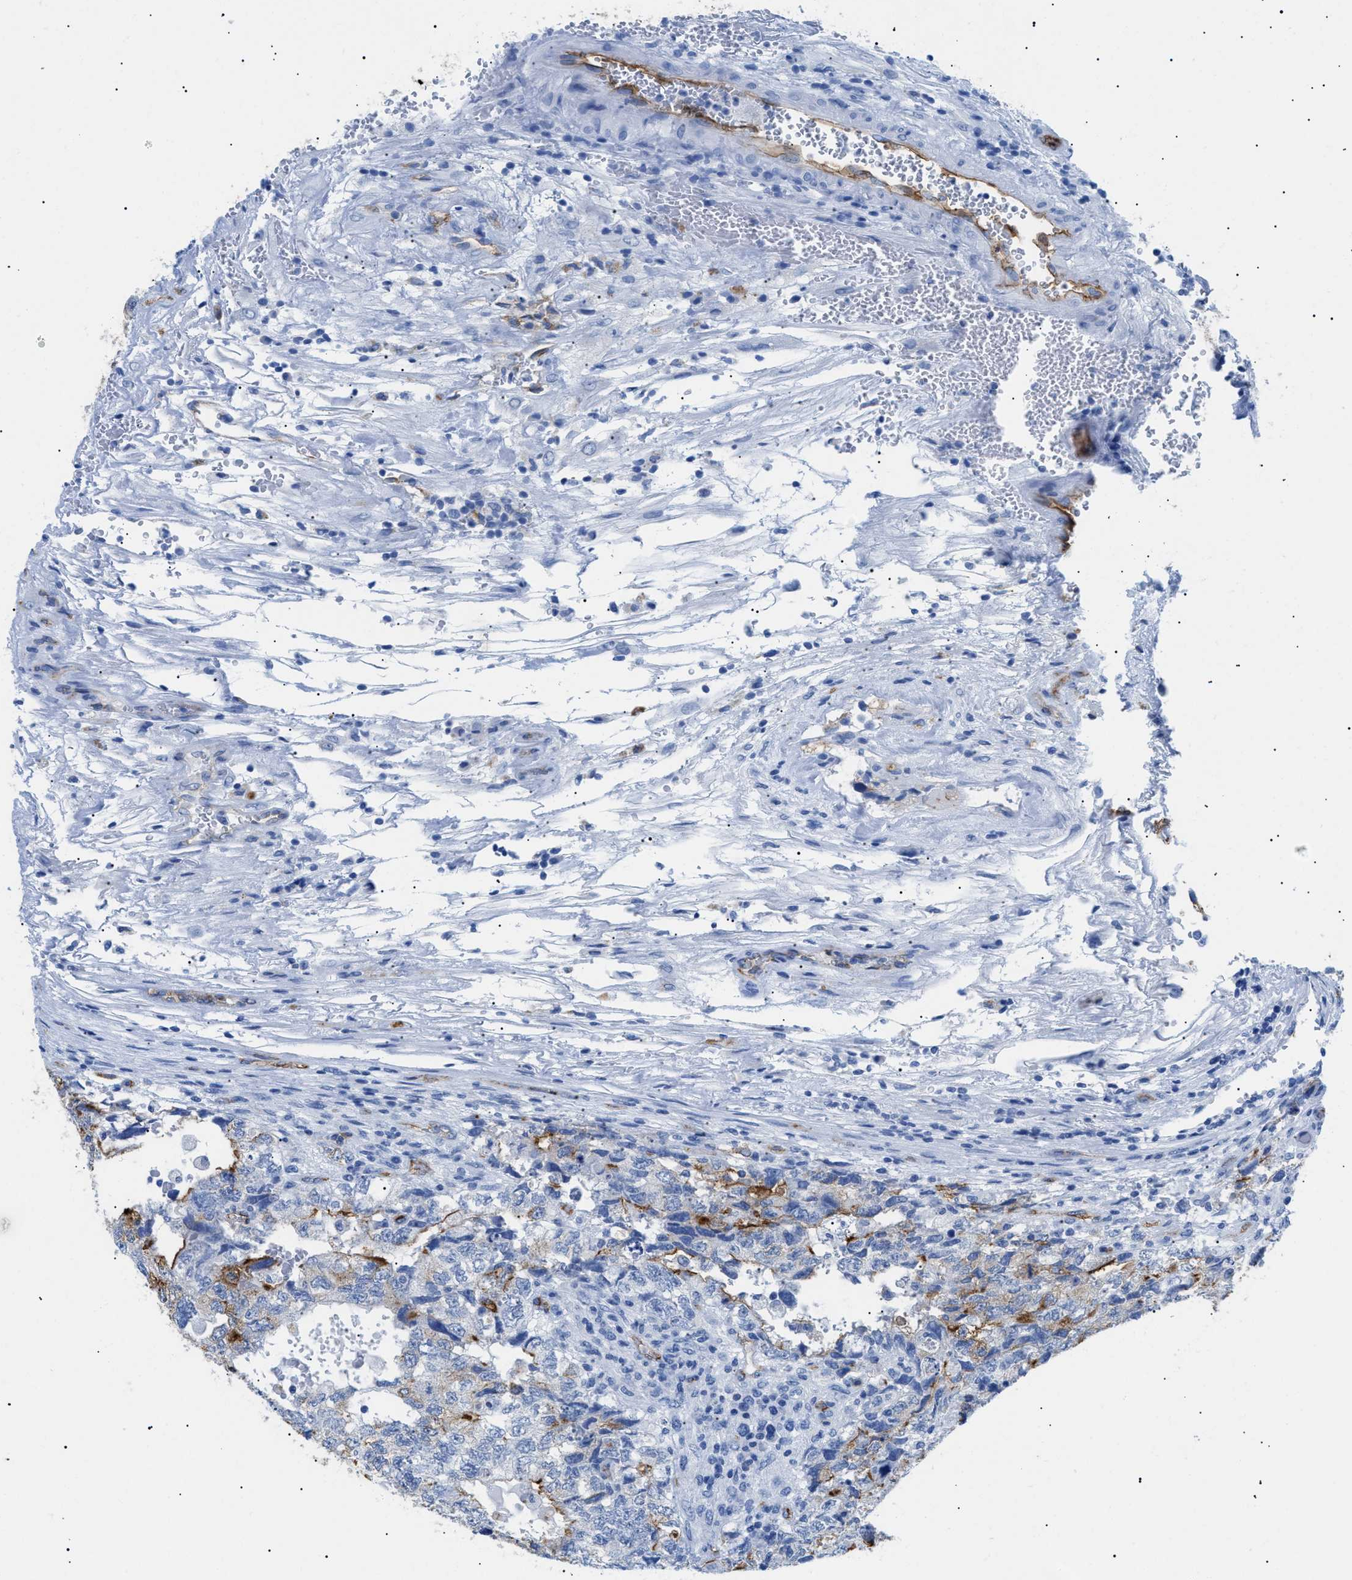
{"staining": {"intensity": "strong", "quantity": "25%-75%", "location": "cytoplasmic/membranous"}, "tissue": "testis cancer", "cell_type": "Tumor cells", "image_type": "cancer", "snomed": [{"axis": "morphology", "description": "Carcinoma, Embryonal, NOS"}, {"axis": "topography", "description": "Testis"}], "caption": "An image of human testis cancer stained for a protein reveals strong cytoplasmic/membranous brown staining in tumor cells.", "gene": "PODXL", "patient": {"sex": "male", "age": 36}}